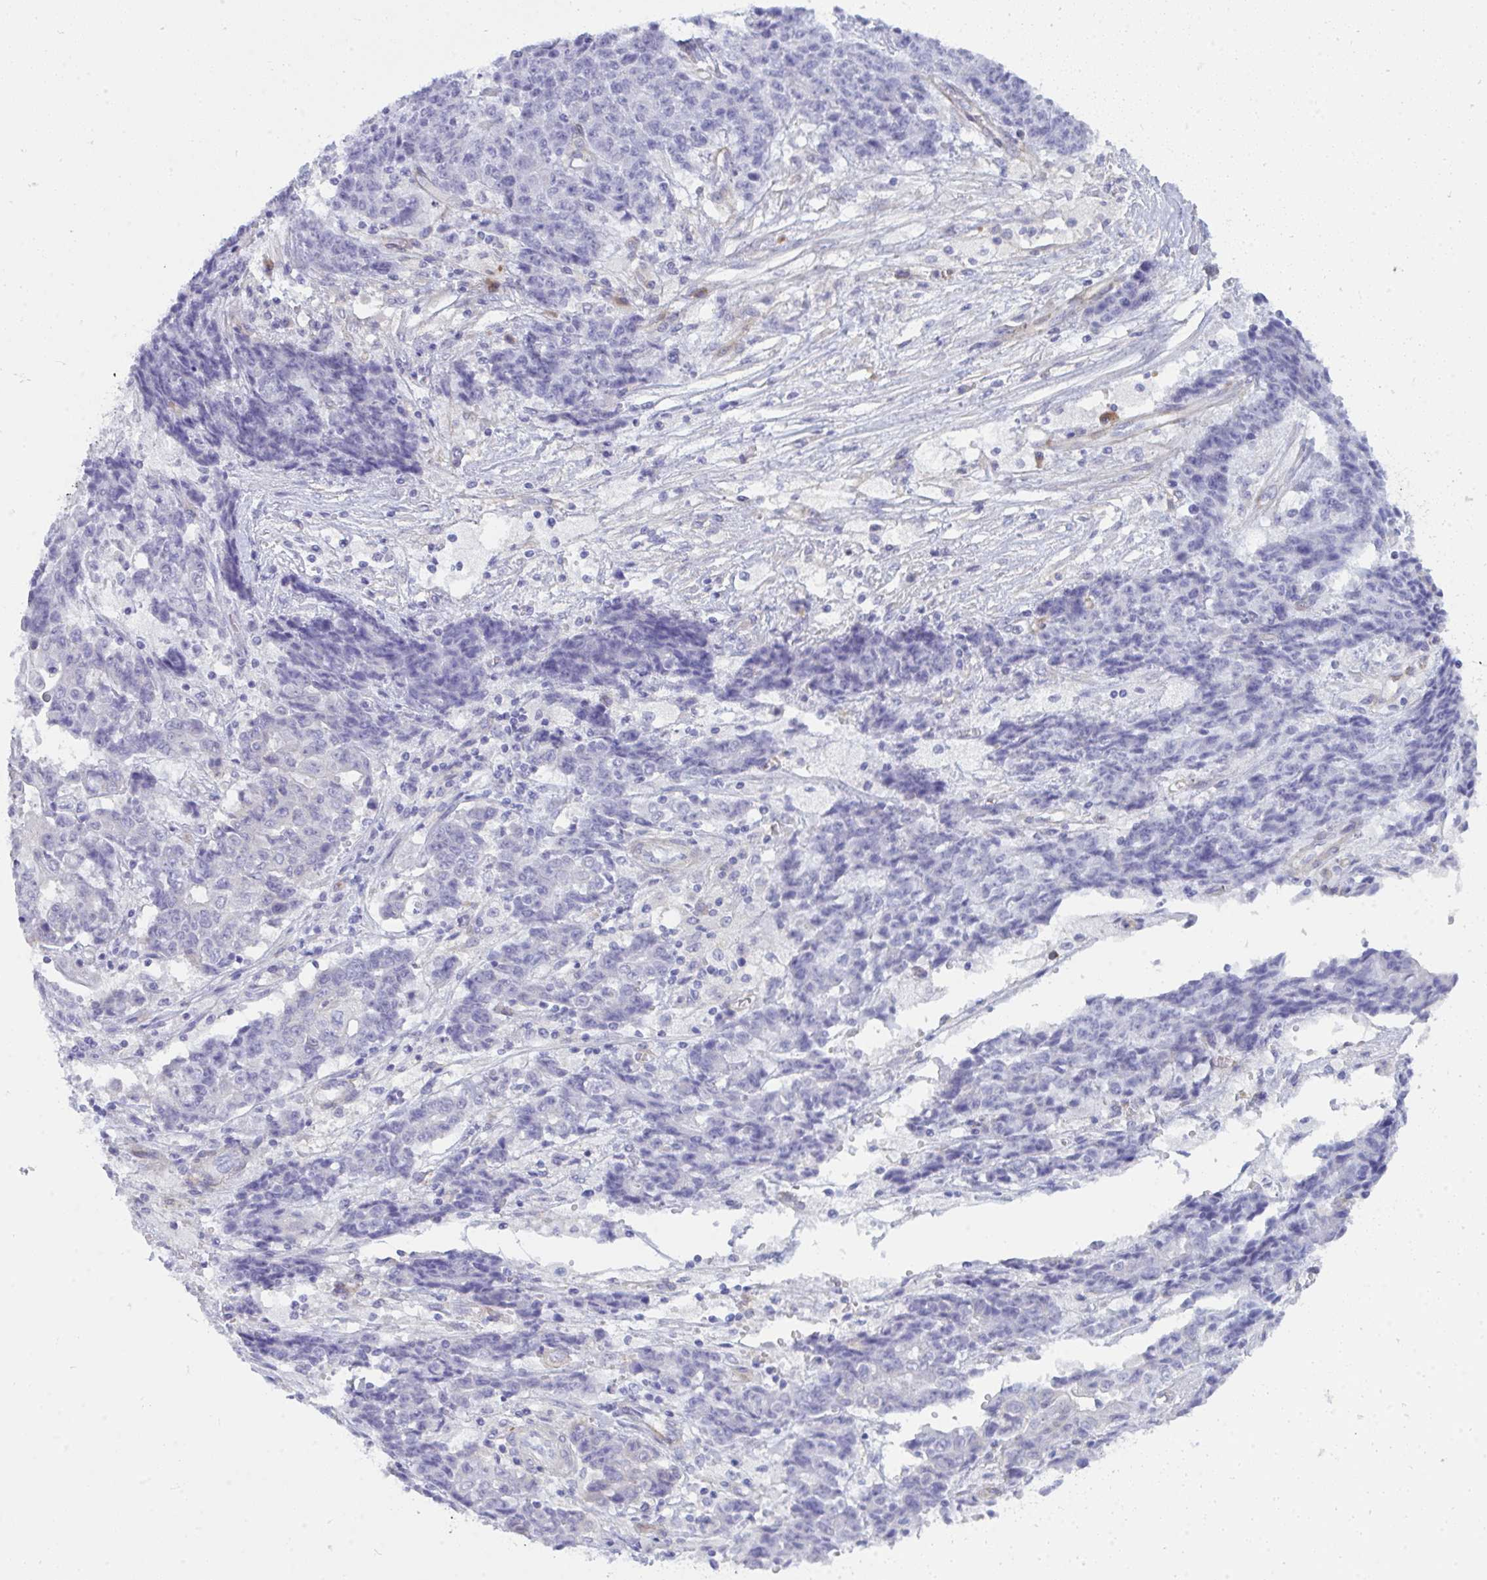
{"staining": {"intensity": "negative", "quantity": "none", "location": "none"}, "tissue": "ovarian cancer", "cell_type": "Tumor cells", "image_type": "cancer", "snomed": [{"axis": "morphology", "description": "Carcinoma, endometroid"}, {"axis": "topography", "description": "Ovary"}], "caption": "Endometroid carcinoma (ovarian) stained for a protein using immunohistochemistry demonstrates no staining tumor cells.", "gene": "GAB1", "patient": {"sex": "female", "age": 42}}